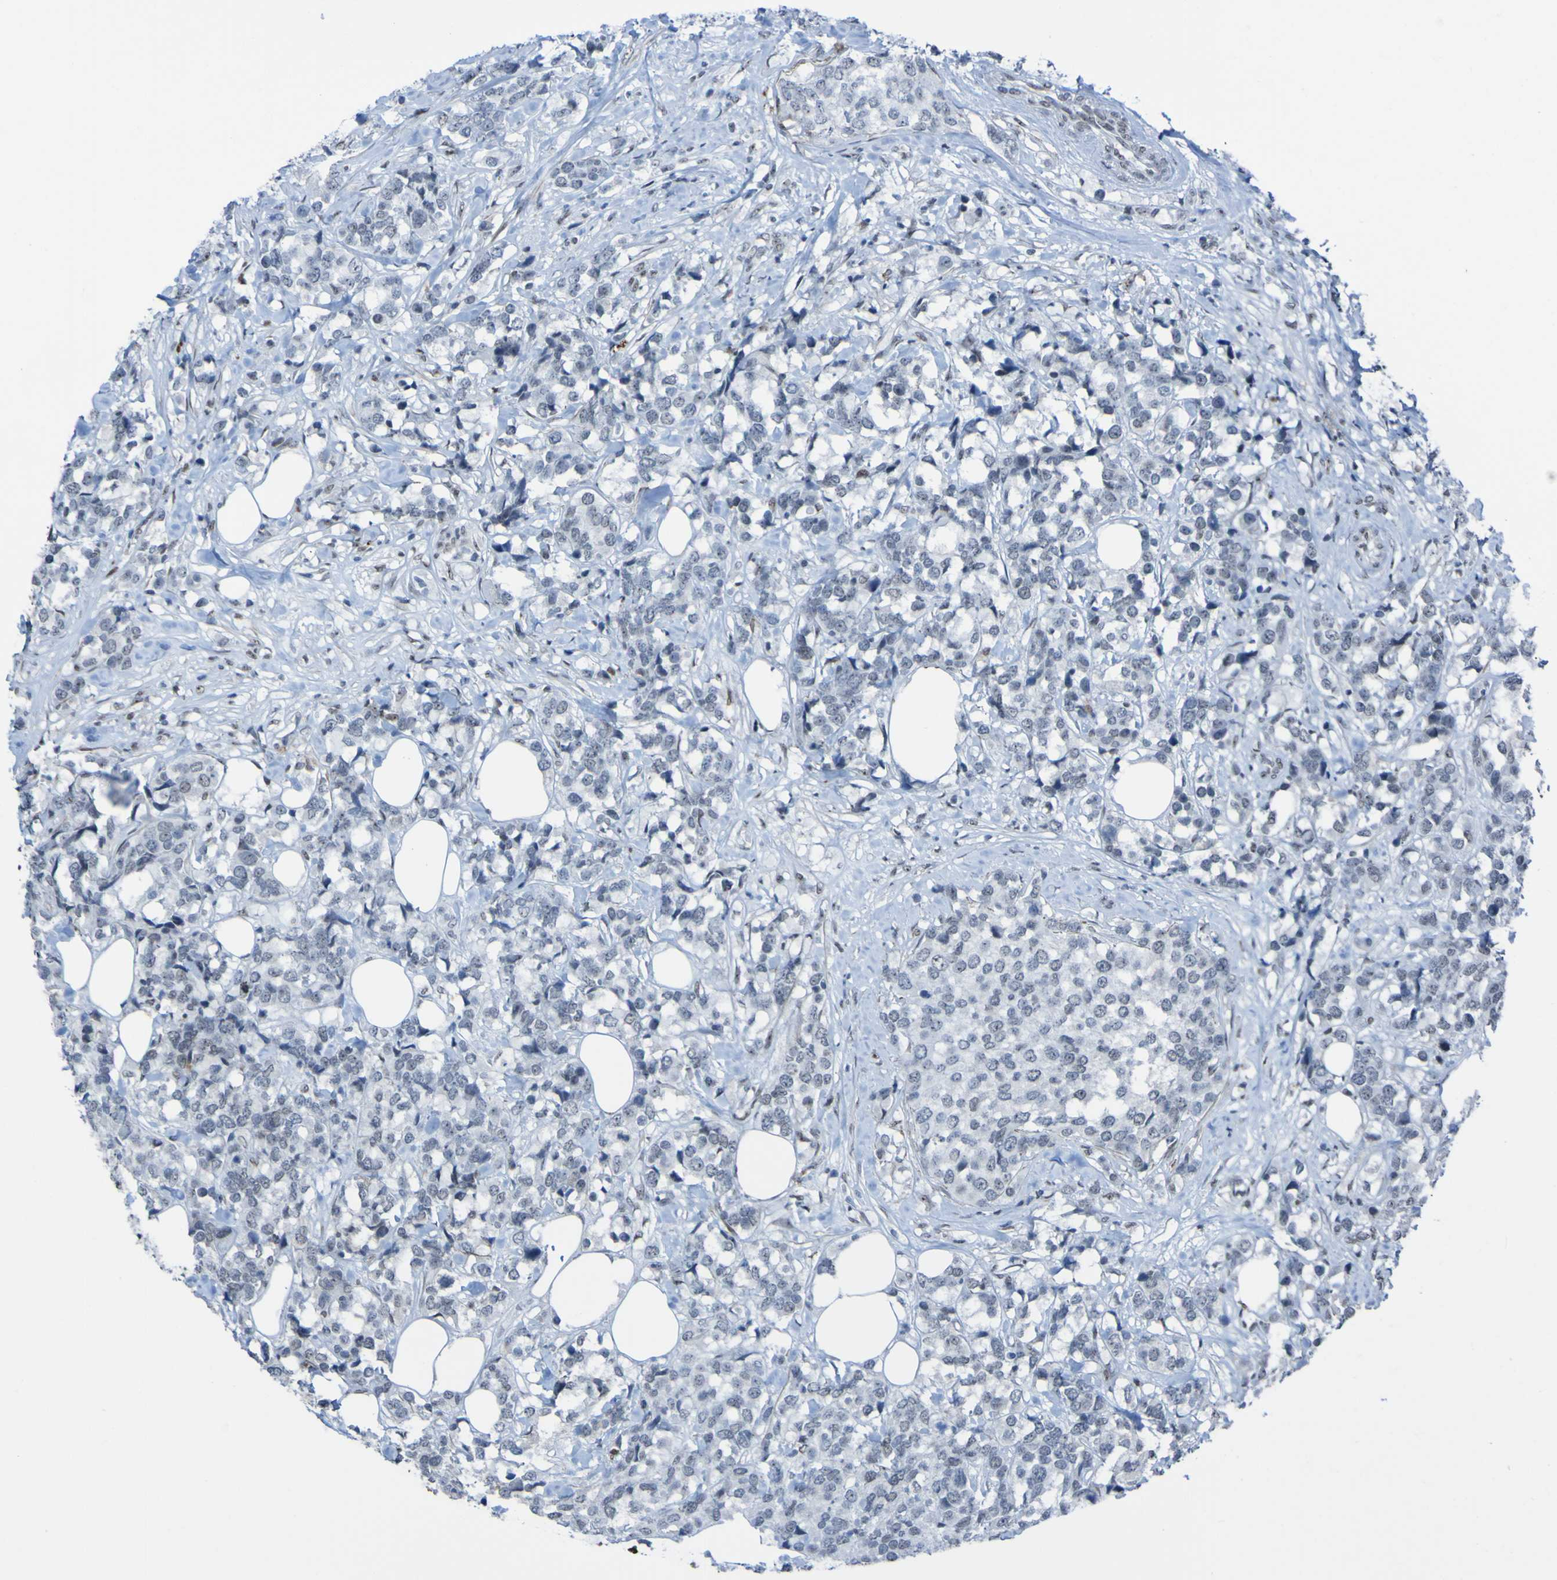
{"staining": {"intensity": "moderate", "quantity": "<25%", "location": "nuclear"}, "tissue": "breast cancer", "cell_type": "Tumor cells", "image_type": "cancer", "snomed": [{"axis": "morphology", "description": "Lobular carcinoma"}, {"axis": "topography", "description": "Breast"}], "caption": "Protein staining of lobular carcinoma (breast) tissue displays moderate nuclear staining in approximately <25% of tumor cells. The protein of interest is stained brown, and the nuclei are stained in blue (DAB IHC with brightfield microscopy, high magnification).", "gene": "PHF2", "patient": {"sex": "female", "age": 59}}